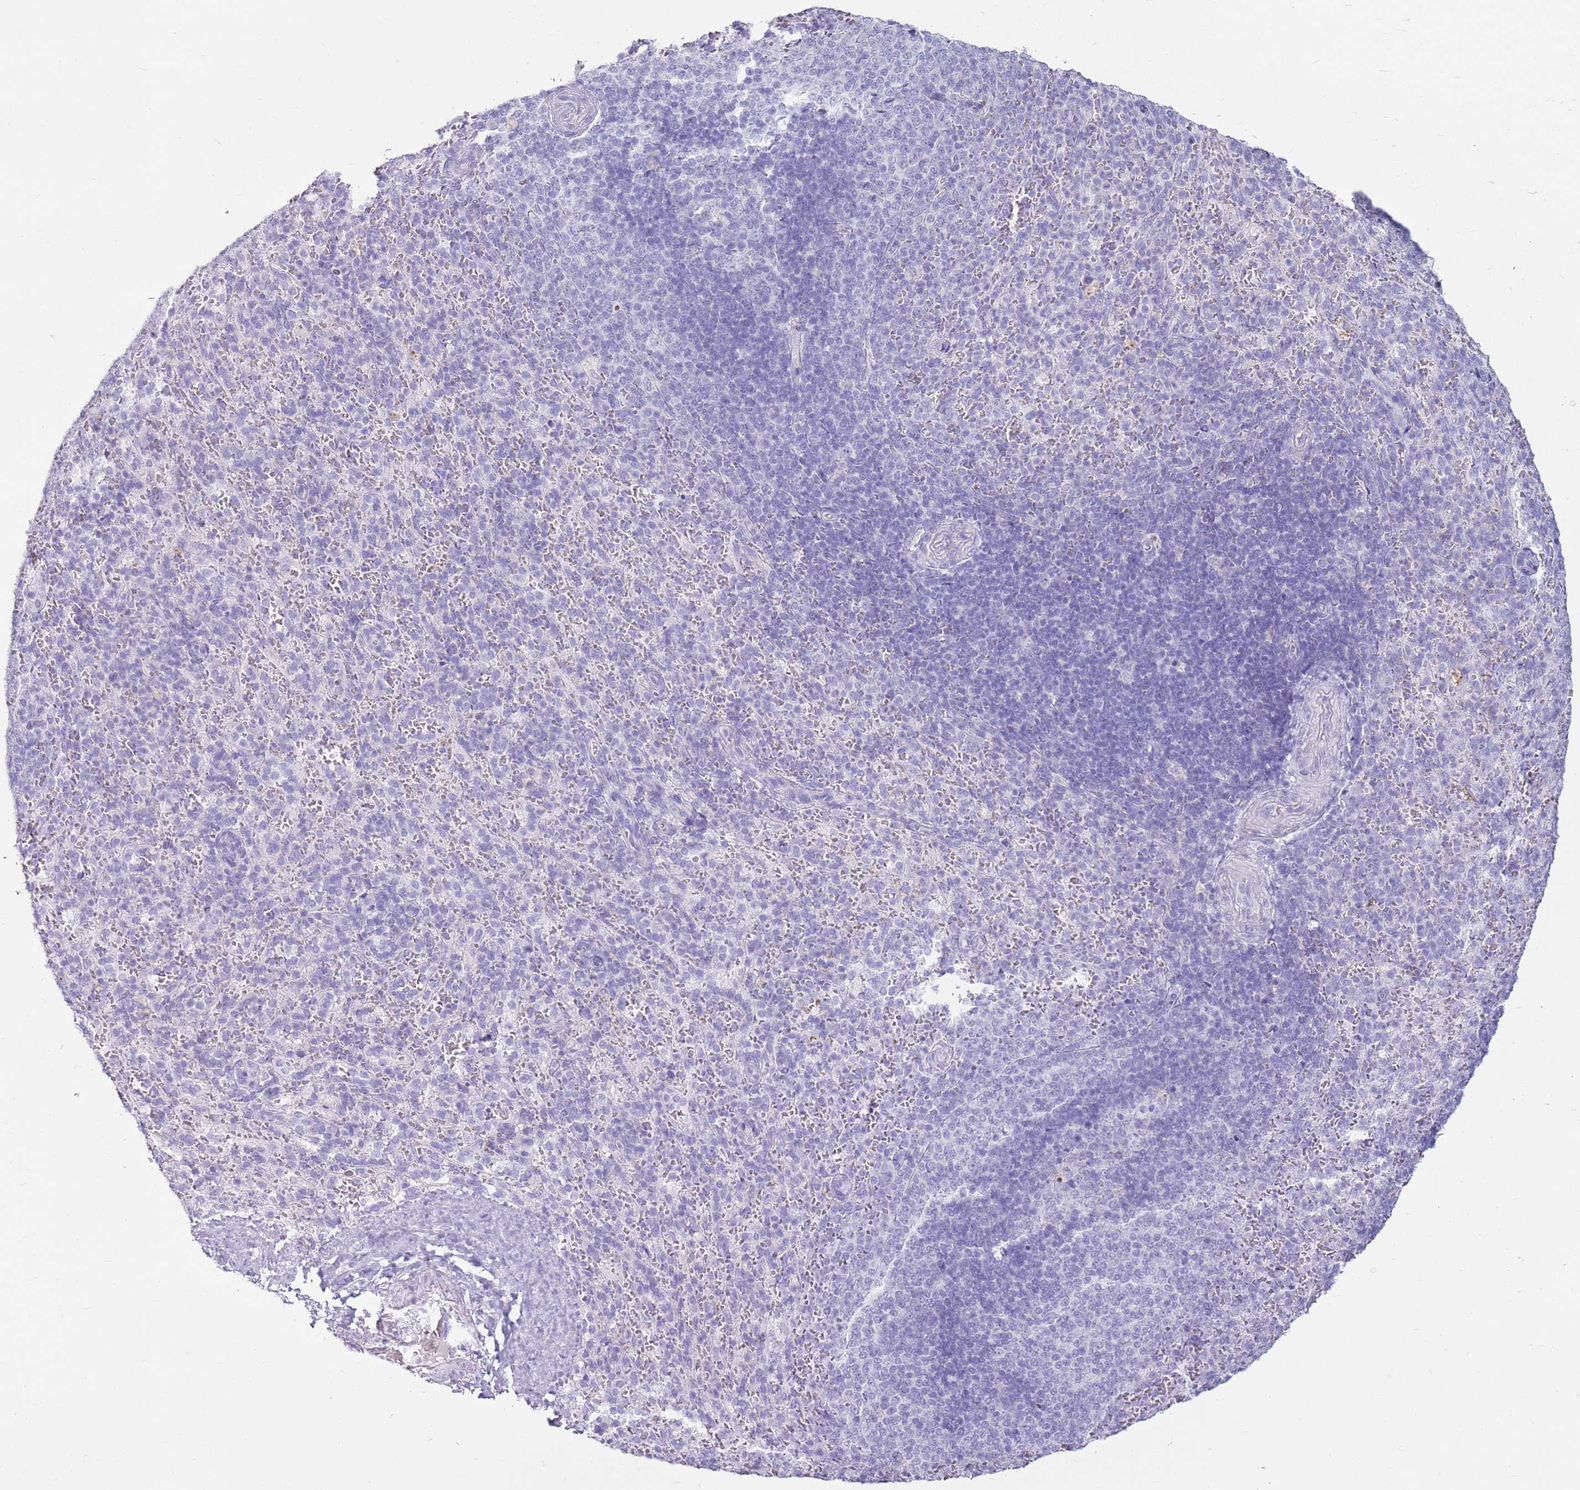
{"staining": {"intensity": "negative", "quantity": "none", "location": "none"}, "tissue": "spleen", "cell_type": "Cells in red pulp", "image_type": "normal", "snomed": [{"axis": "morphology", "description": "Normal tissue, NOS"}, {"axis": "topography", "description": "Spleen"}], "caption": "Immunohistochemistry (IHC) of unremarkable human spleen shows no expression in cells in red pulp. Brightfield microscopy of immunohistochemistry stained with DAB (3,3'-diaminobenzidine) (brown) and hematoxylin (blue), captured at high magnification.", "gene": "FABP2", "patient": {"sex": "female", "age": 21}}